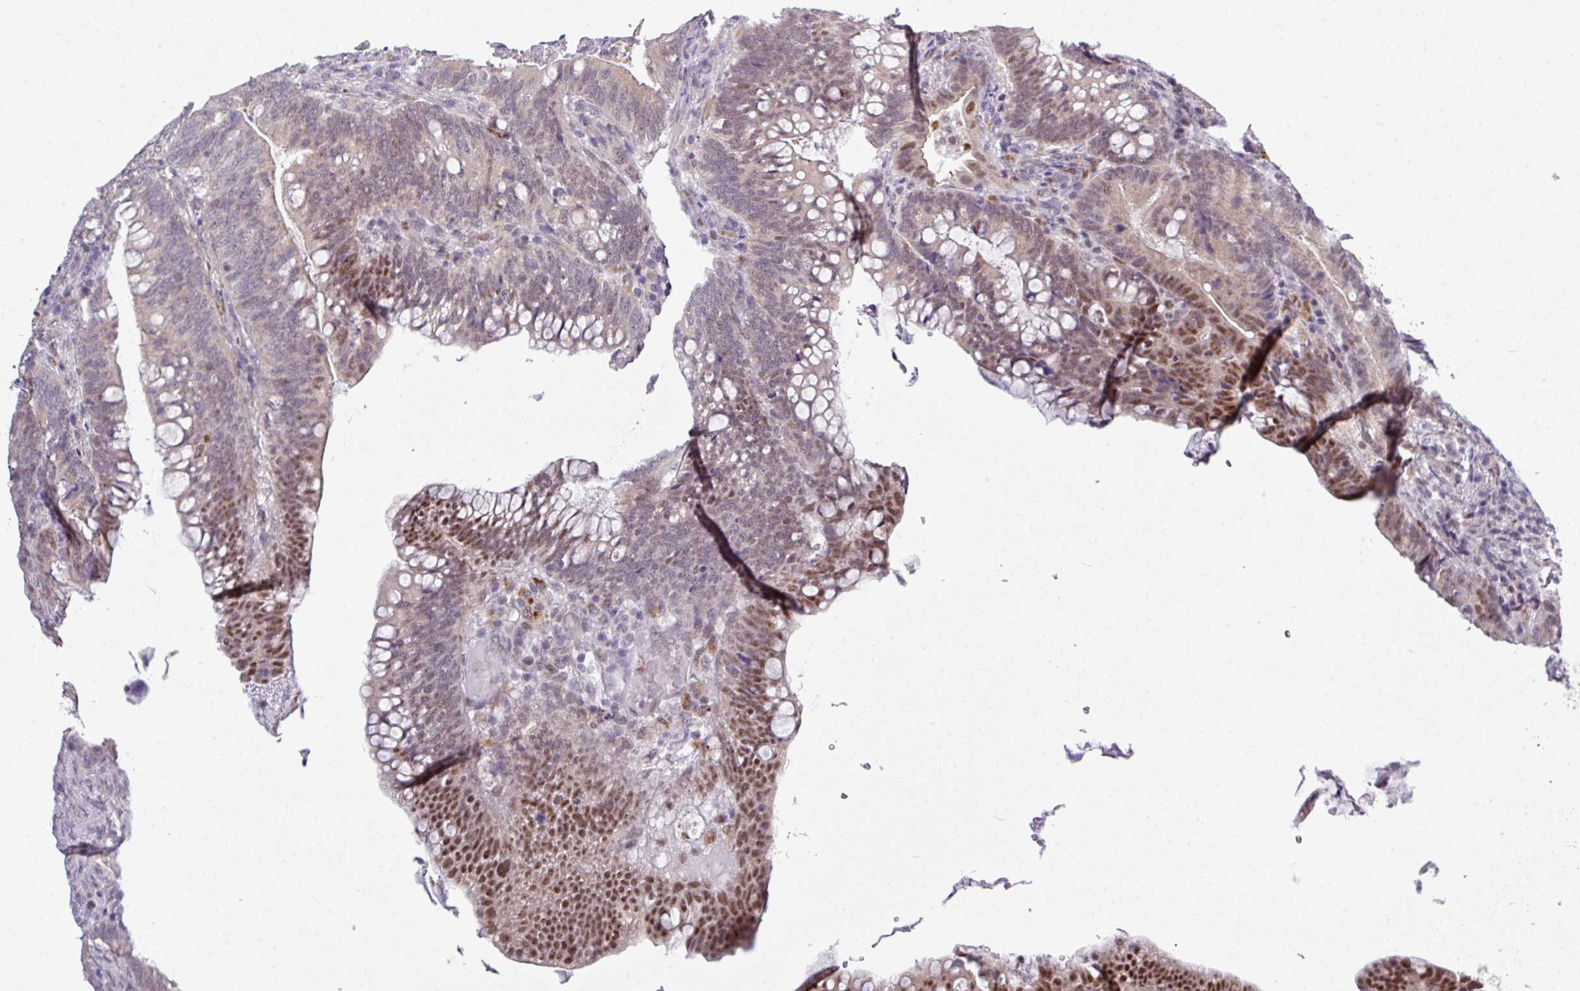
{"staining": {"intensity": "strong", "quantity": "25%-75%", "location": "nuclear"}, "tissue": "colorectal cancer", "cell_type": "Tumor cells", "image_type": "cancer", "snomed": [{"axis": "morphology", "description": "Adenocarcinoma, NOS"}, {"axis": "topography", "description": "Colon"}], "caption": "This is a histology image of immunohistochemistry (IHC) staining of adenocarcinoma (colorectal), which shows strong staining in the nuclear of tumor cells.", "gene": "ZNF217", "patient": {"sex": "female", "age": 66}}